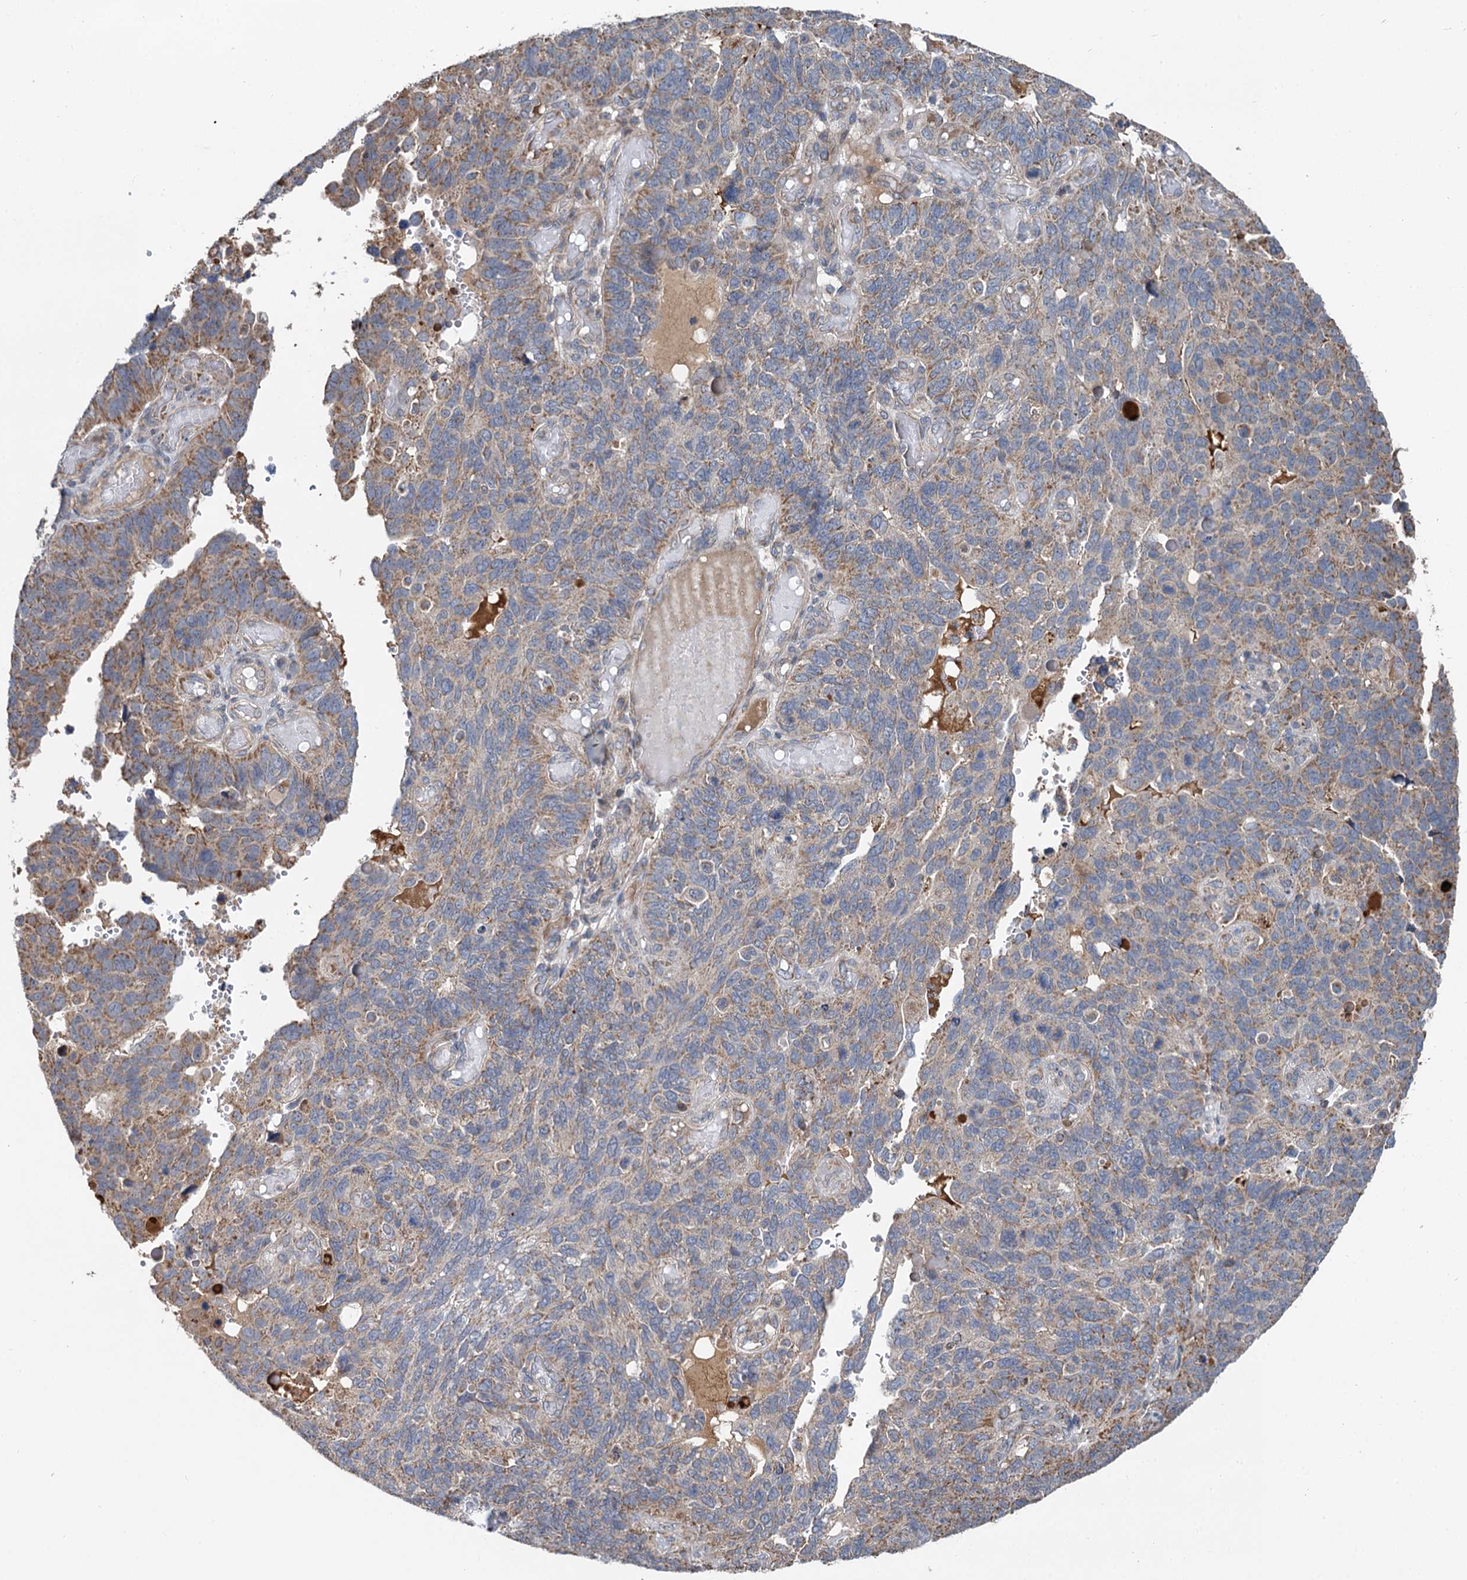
{"staining": {"intensity": "moderate", "quantity": "<25%", "location": "cytoplasmic/membranous"}, "tissue": "endometrial cancer", "cell_type": "Tumor cells", "image_type": "cancer", "snomed": [{"axis": "morphology", "description": "Adenocarcinoma, NOS"}, {"axis": "topography", "description": "Endometrium"}], "caption": "This image demonstrates endometrial cancer stained with immunohistochemistry to label a protein in brown. The cytoplasmic/membranous of tumor cells show moderate positivity for the protein. Nuclei are counter-stained blue.", "gene": "SPRYD3", "patient": {"sex": "female", "age": 66}}